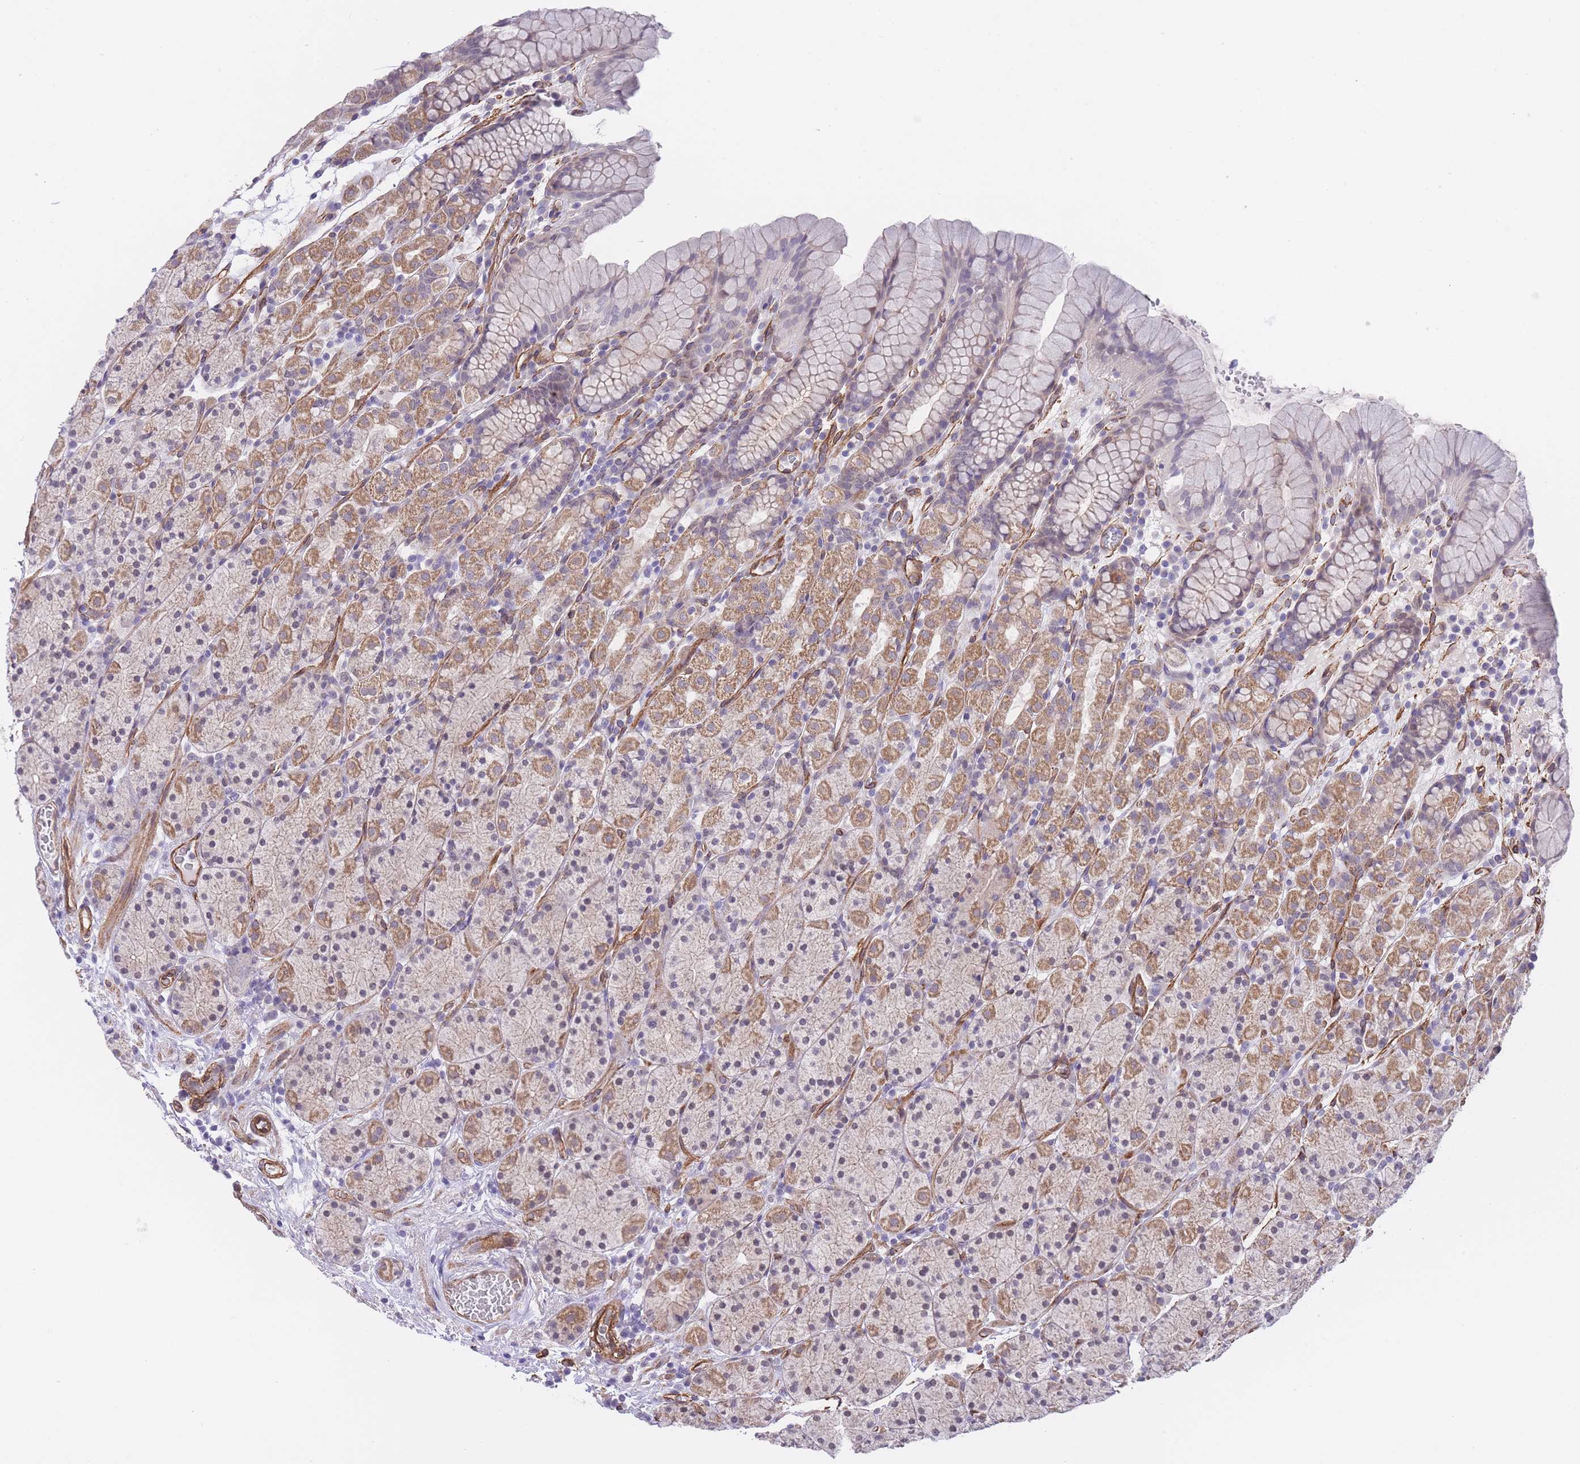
{"staining": {"intensity": "moderate", "quantity": "25%-75%", "location": "cytoplasmic/membranous"}, "tissue": "stomach", "cell_type": "Glandular cells", "image_type": "normal", "snomed": [{"axis": "morphology", "description": "Normal tissue, NOS"}, {"axis": "topography", "description": "Stomach, upper"}, {"axis": "topography", "description": "Stomach"}], "caption": "Immunohistochemistry histopathology image of unremarkable human stomach stained for a protein (brown), which exhibits medium levels of moderate cytoplasmic/membranous staining in approximately 25%-75% of glandular cells.", "gene": "QTRT1", "patient": {"sex": "male", "age": 62}}